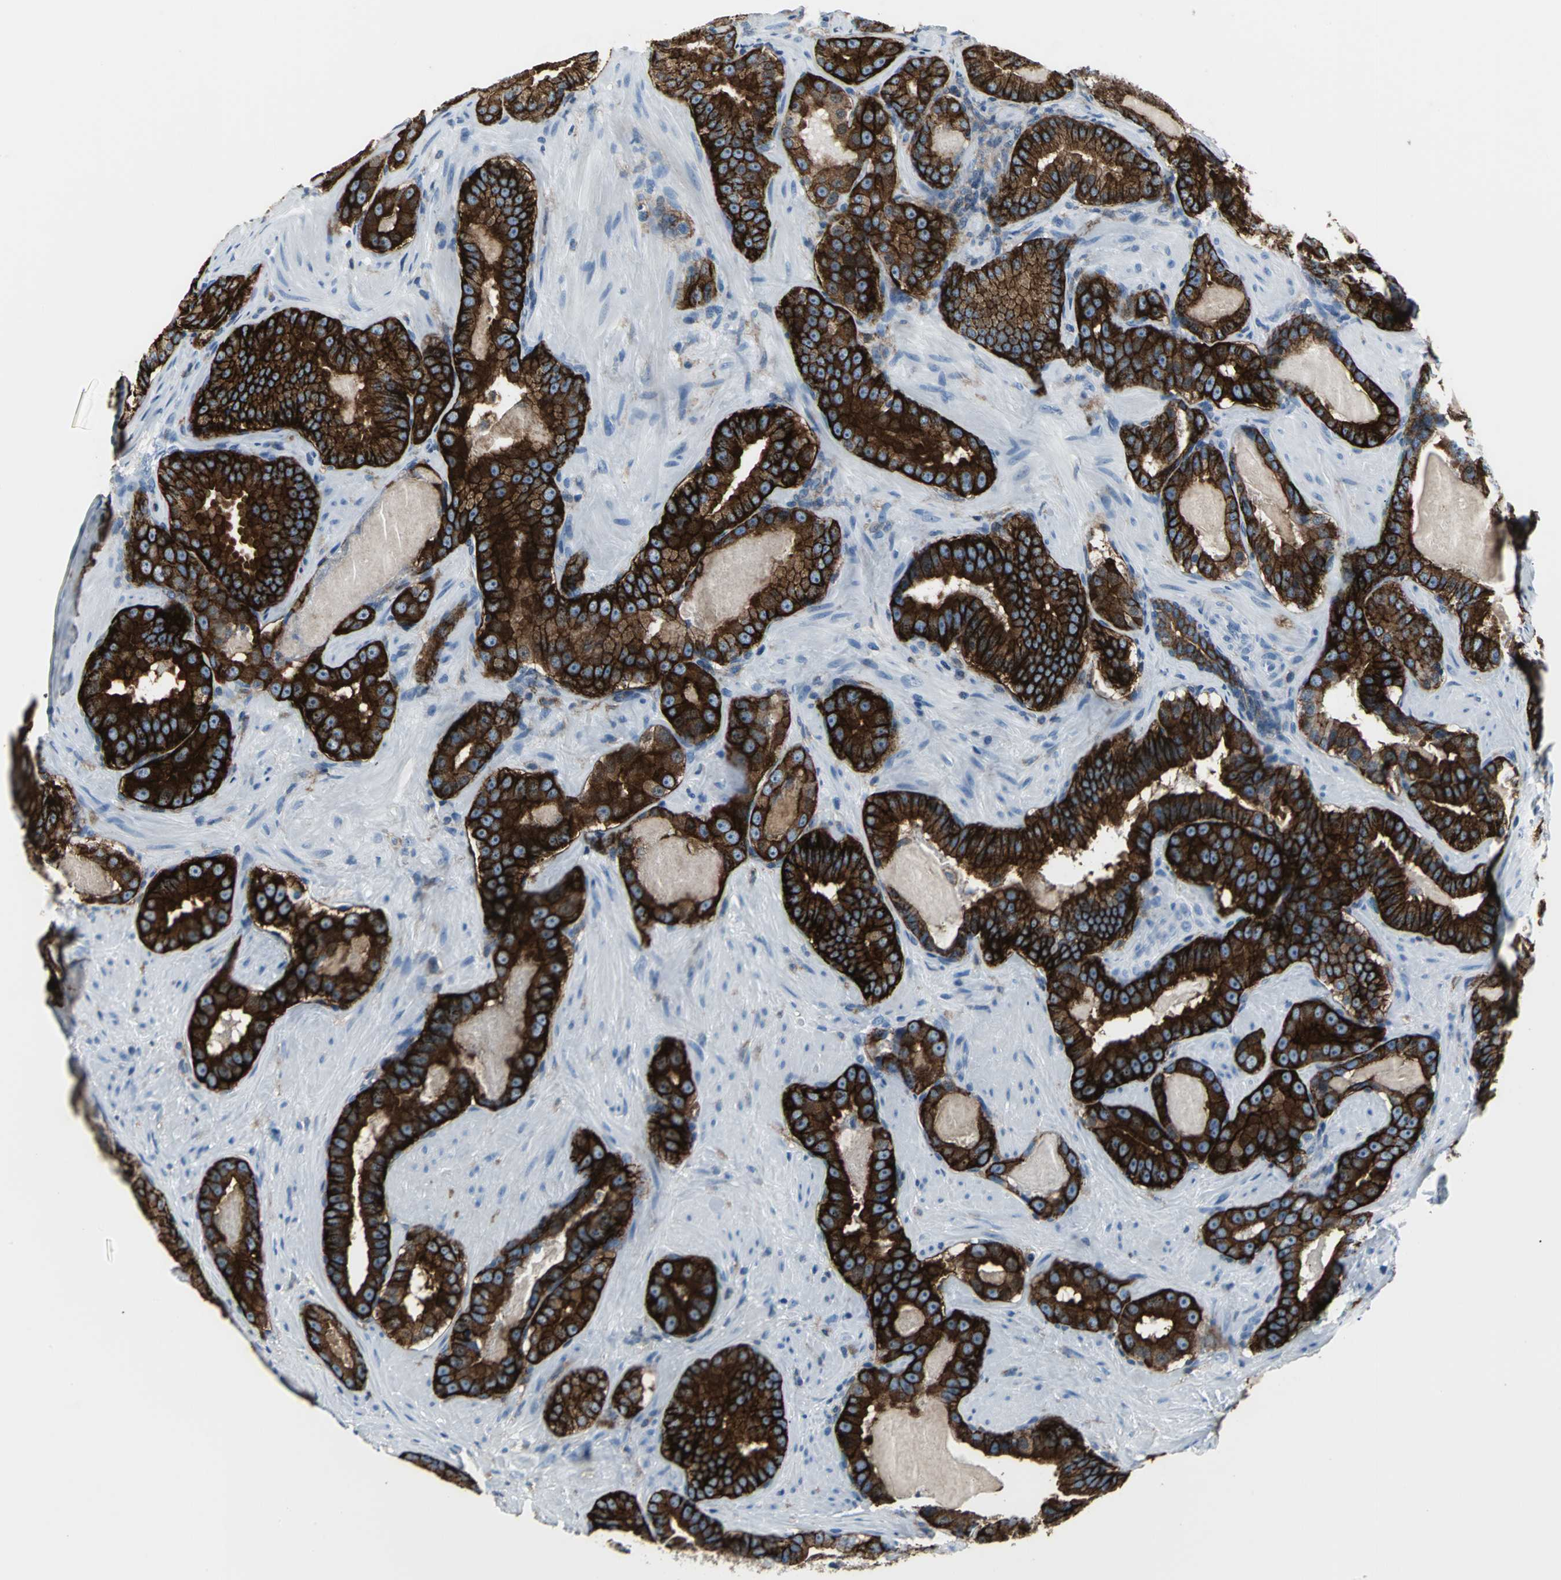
{"staining": {"intensity": "strong", "quantity": ">75%", "location": "cytoplasmic/membranous"}, "tissue": "prostate cancer", "cell_type": "Tumor cells", "image_type": "cancer", "snomed": [{"axis": "morphology", "description": "Adenocarcinoma, Low grade"}, {"axis": "topography", "description": "Prostate"}], "caption": "A high amount of strong cytoplasmic/membranous staining is identified in about >75% of tumor cells in prostate cancer (adenocarcinoma (low-grade)) tissue.", "gene": "IQGAP2", "patient": {"sex": "male", "age": 59}}